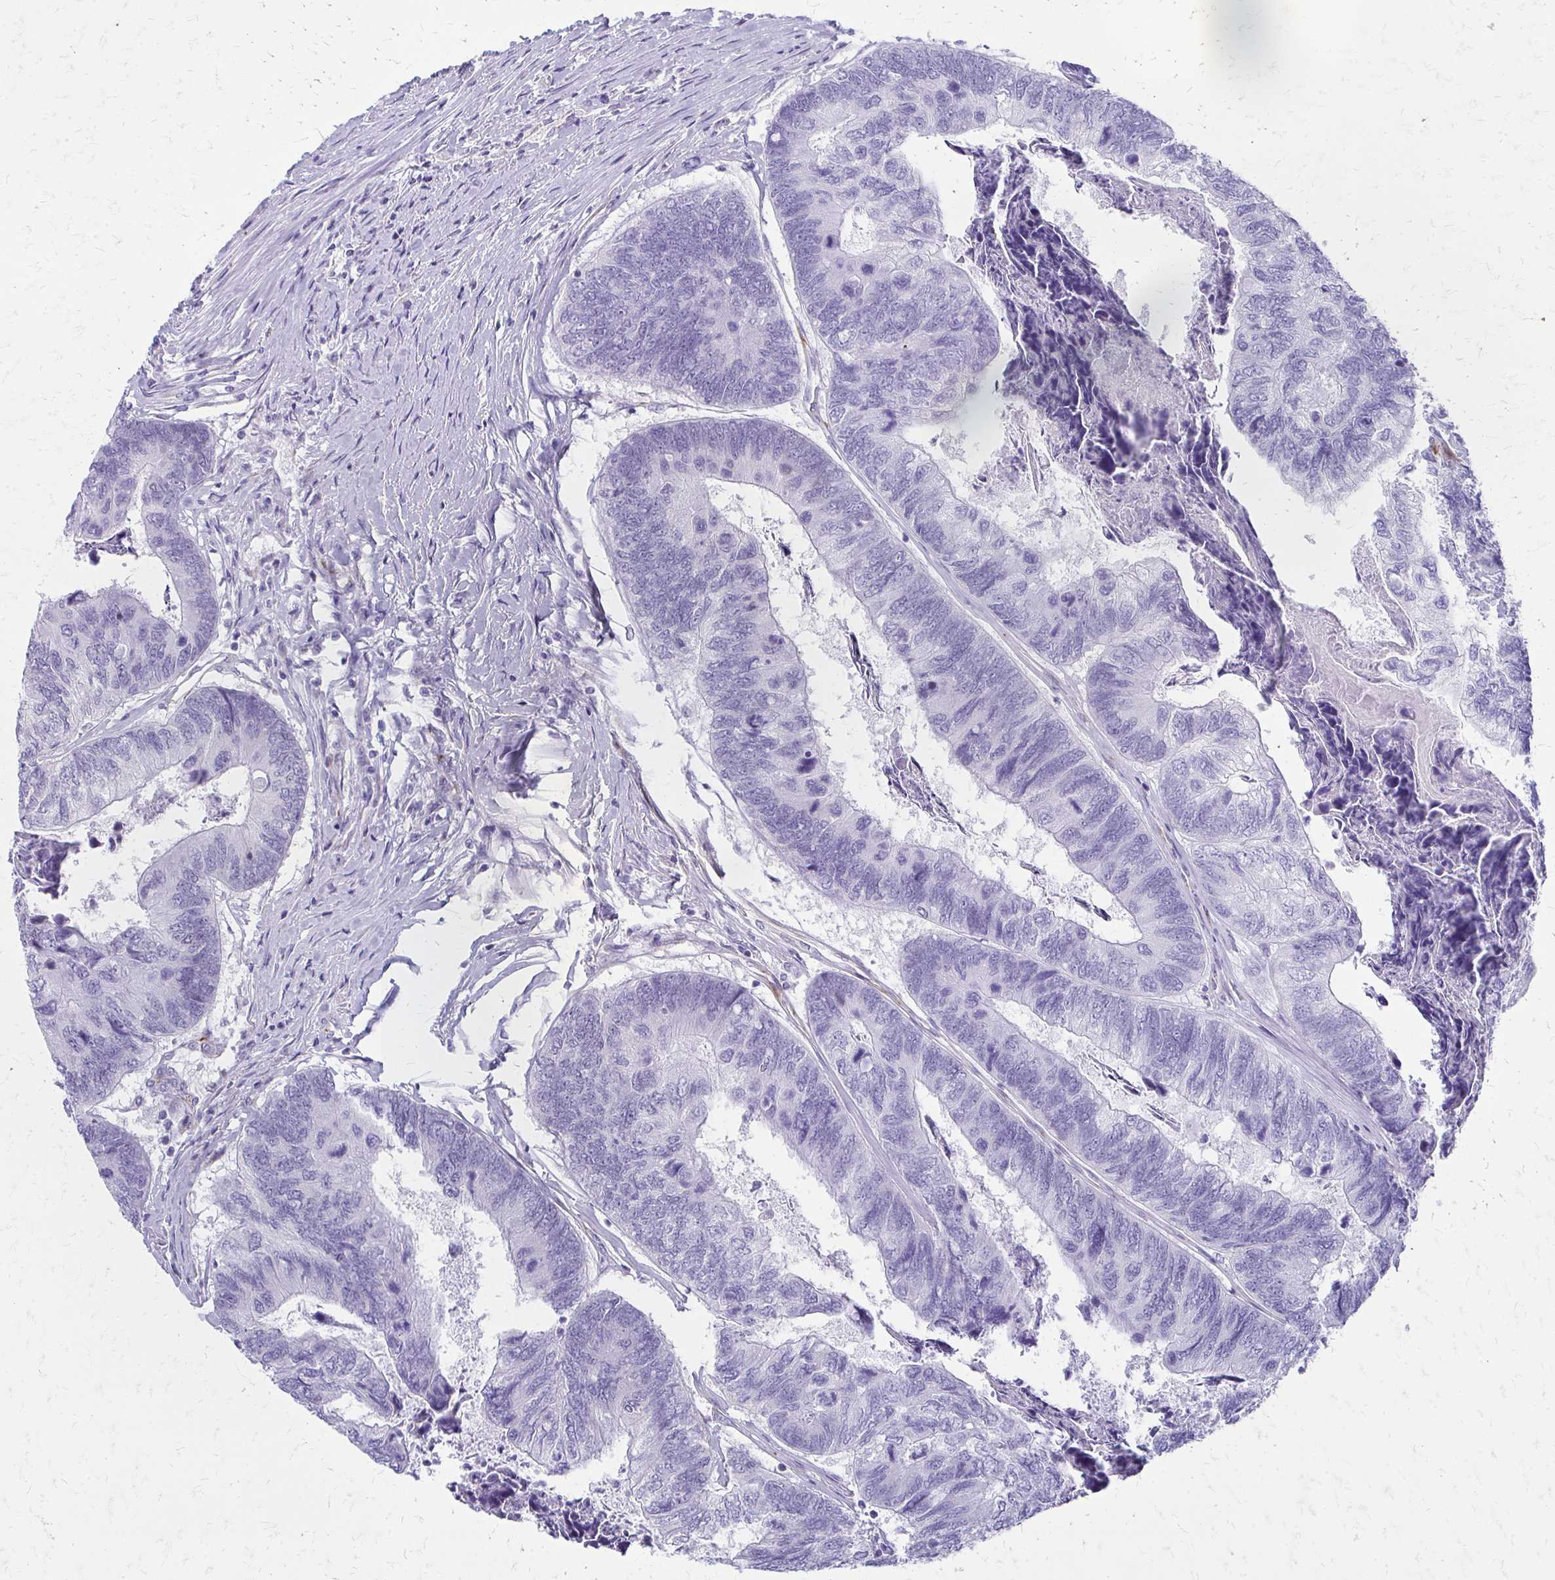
{"staining": {"intensity": "negative", "quantity": "none", "location": "none"}, "tissue": "colorectal cancer", "cell_type": "Tumor cells", "image_type": "cancer", "snomed": [{"axis": "morphology", "description": "Adenocarcinoma, NOS"}, {"axis": "topography", "description": "Colon"}], "caption": "IHC image of neoplastic tissue: colorectal cancer stained with DAB reveals no significant protein expression in tumor cells. Nuclei are stained in blue.", "gene": "TRIM6", "patient": {"sex": "female", "age": 67}}